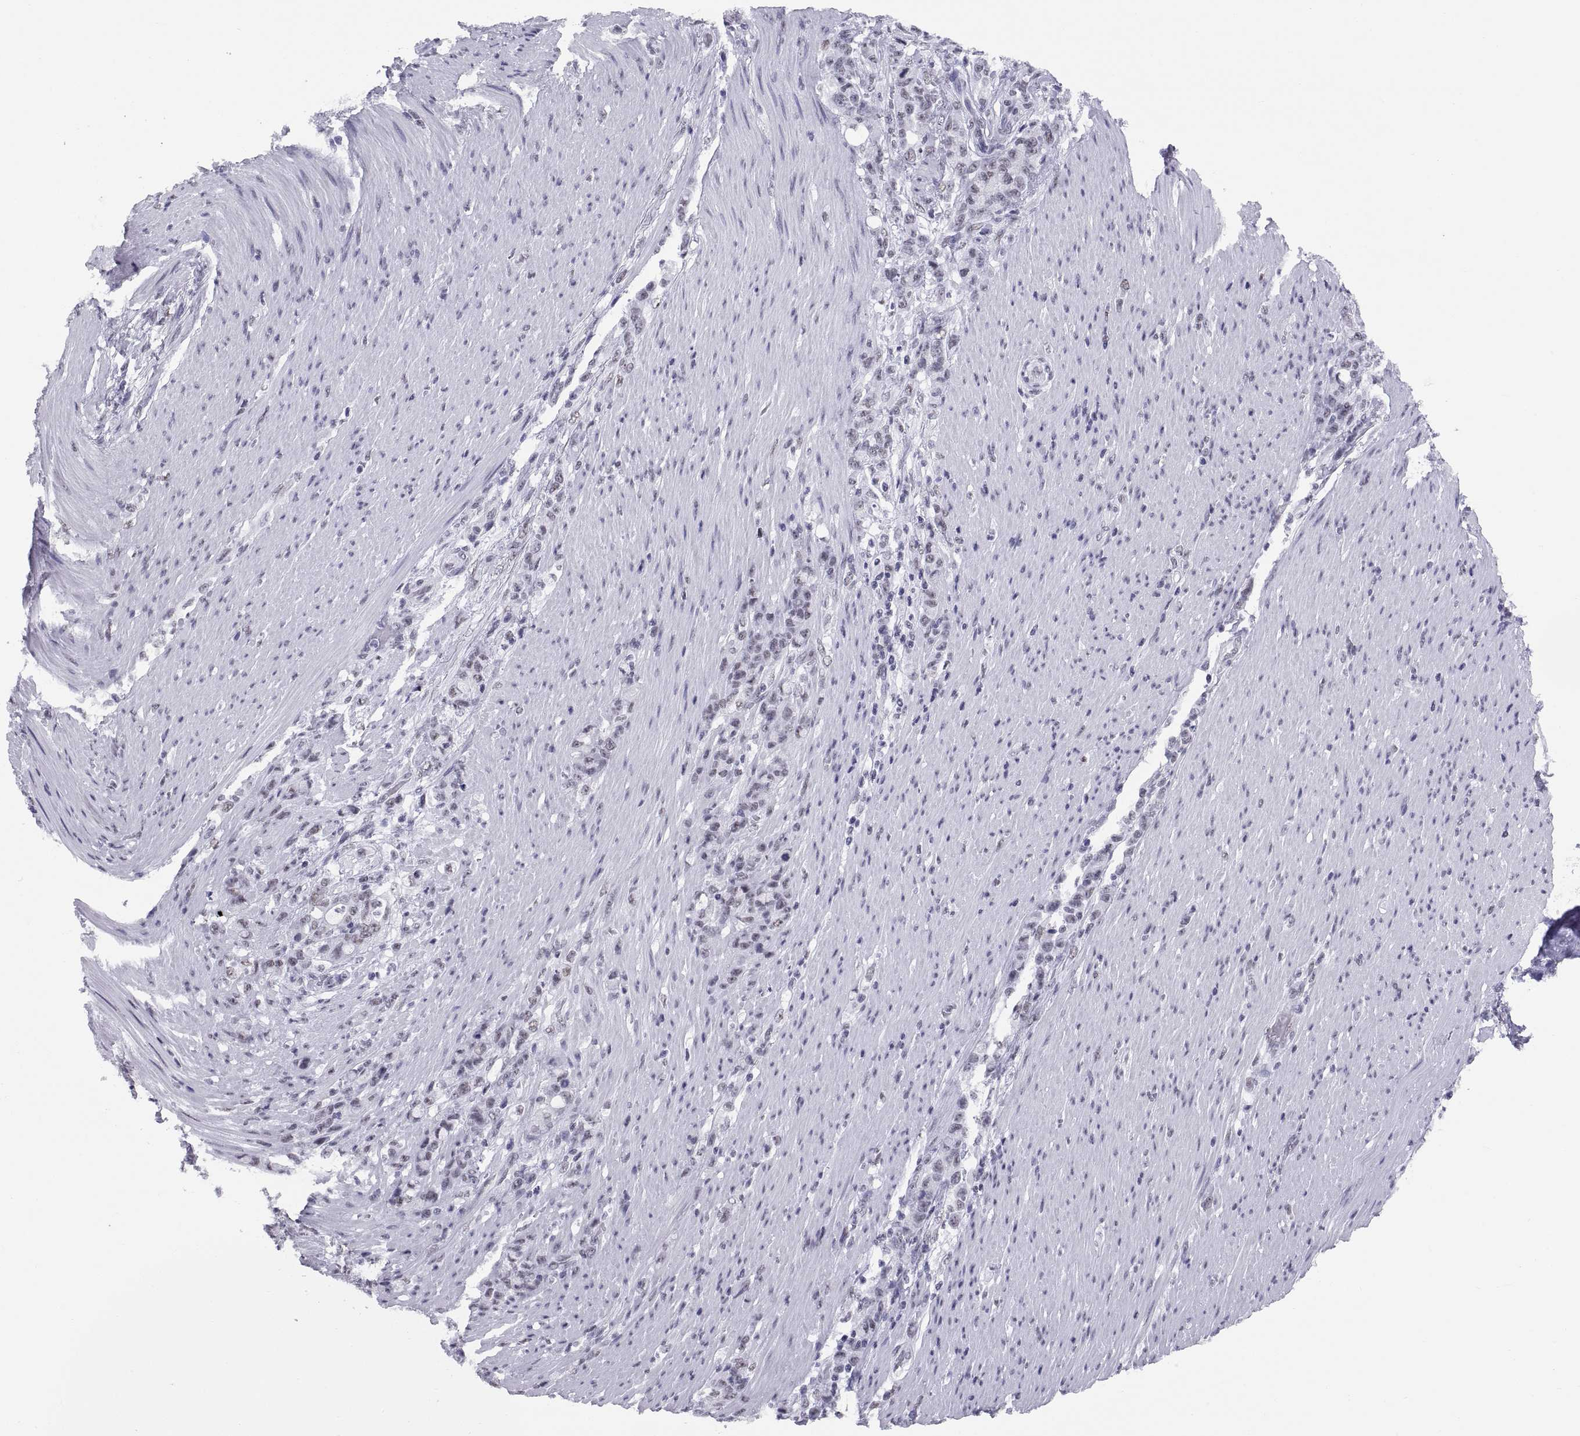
{"staining": {"intensity": "negative", "quantity": "none", "location": "none"}, "tissue": "stomach cancer", "cell_type": "Tumor cells", "image_type": "cancer", "snomed": [{"axis": "morphology", "description": "Adenocarcinoma, NOS"}, {"axis": "topography", "description": "Stomach"}], "caption": "Immunohistochemistry (IHC) of human stomach cancer shows no expression in tumor cells.", "gene": "NEUROD6", "patient": {"sex": "female", "age": 79}}